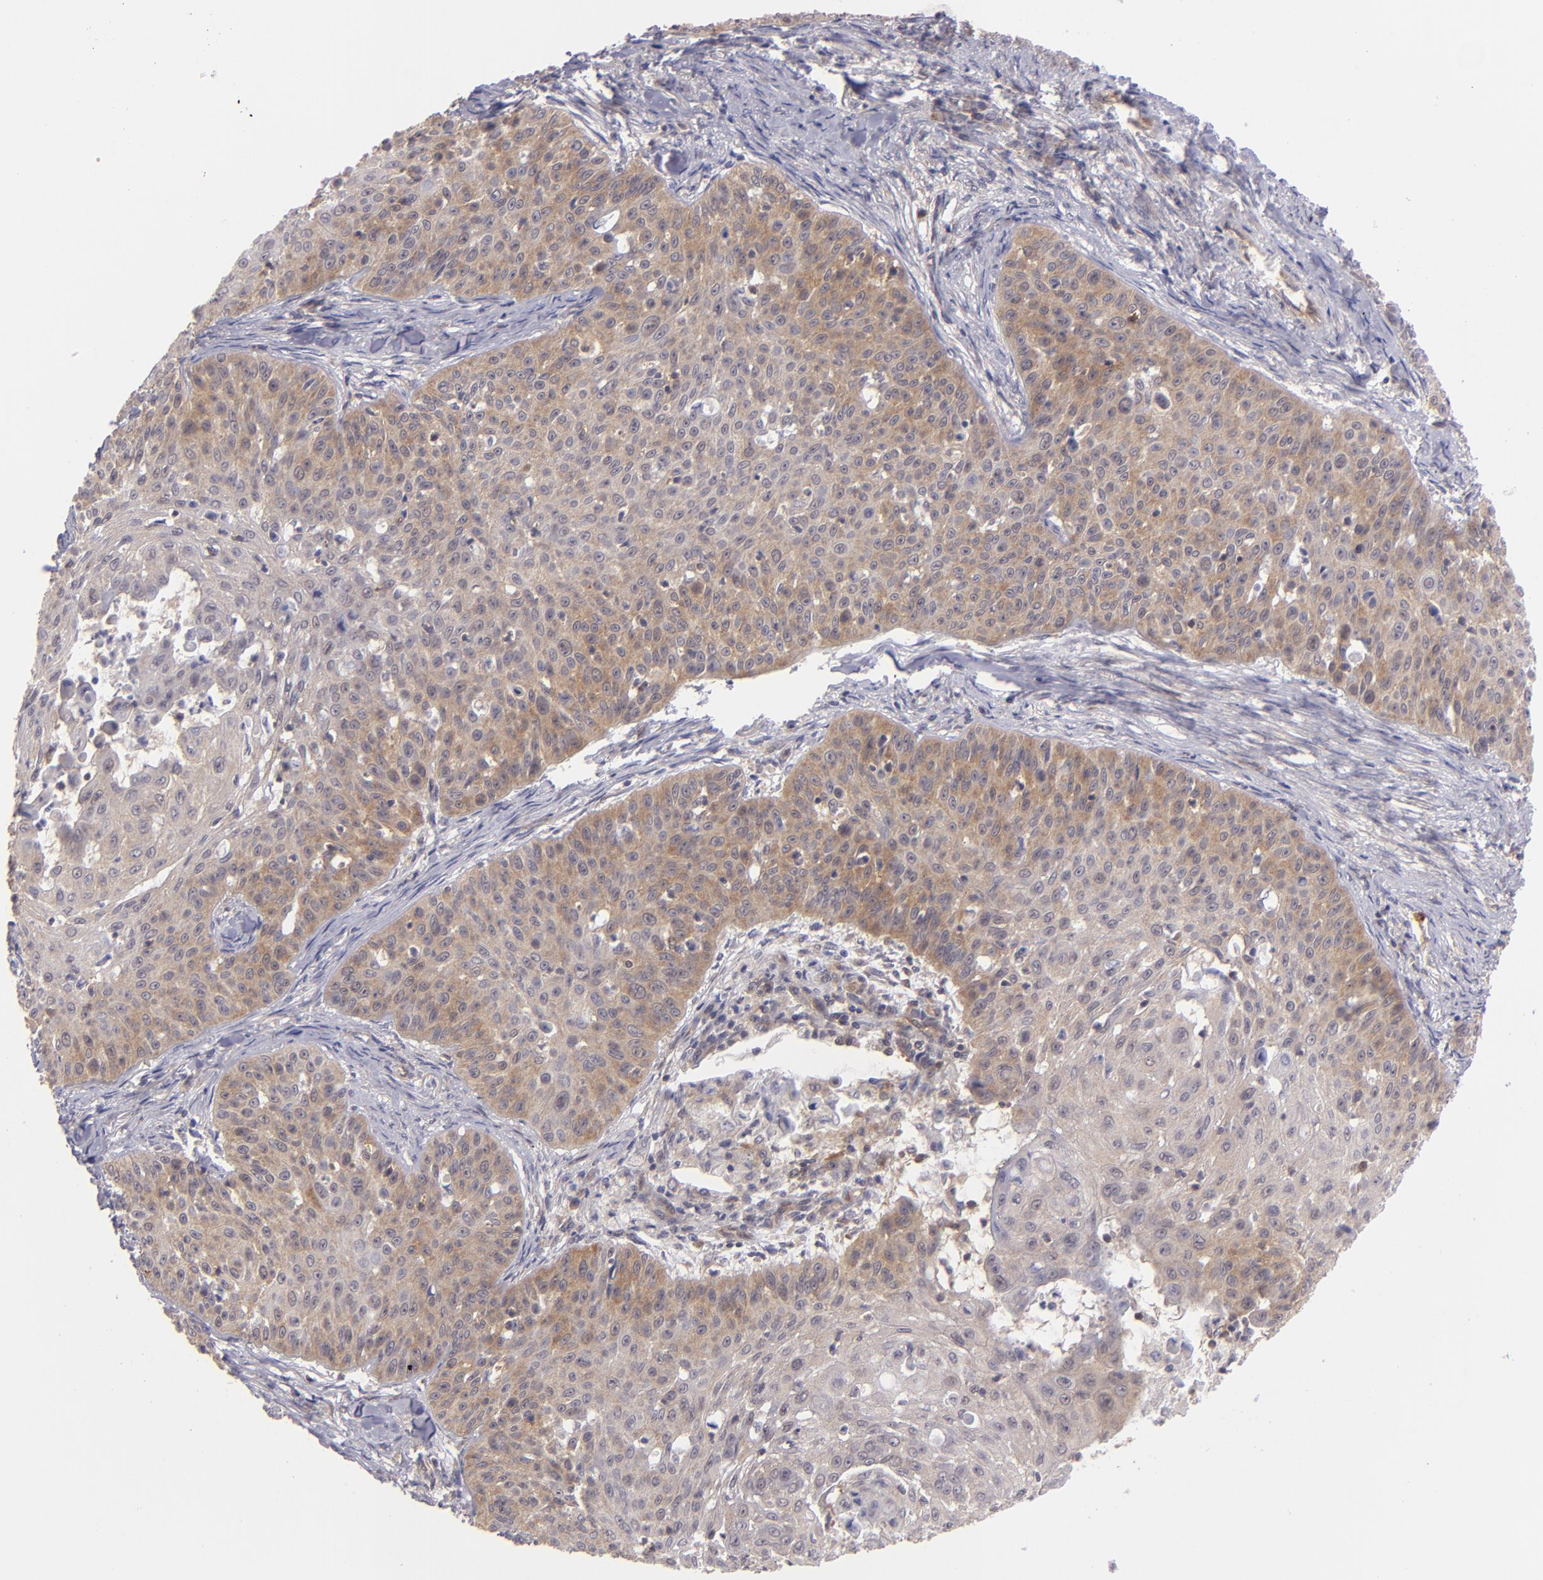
{"staining": {"intensity": "weak", "quantity": "25%-75%", "location": "cytoplasmic/membranous"}, "tissue": "skin cancer", "cell_type": "Tumor cells", "image_type": "cancer", "snomed": [{"axis": "morphology", "description": "Squamous cell carcinoma, NOS"}, {"axis": "topography", "description": "Skin"}], "caption": "IHC histopathology image of neoplastic tissue: human skin cancer (squamous cell carcinoma) stained using IHC displays low levels of weak protein expression localized specifically in the cytoplasmic/membranous of tumor cells, appearing as a cytoplasmic/membranous brown color.", "gene": "PTPN13", "patient": {"sex": "male", "age": 82}}